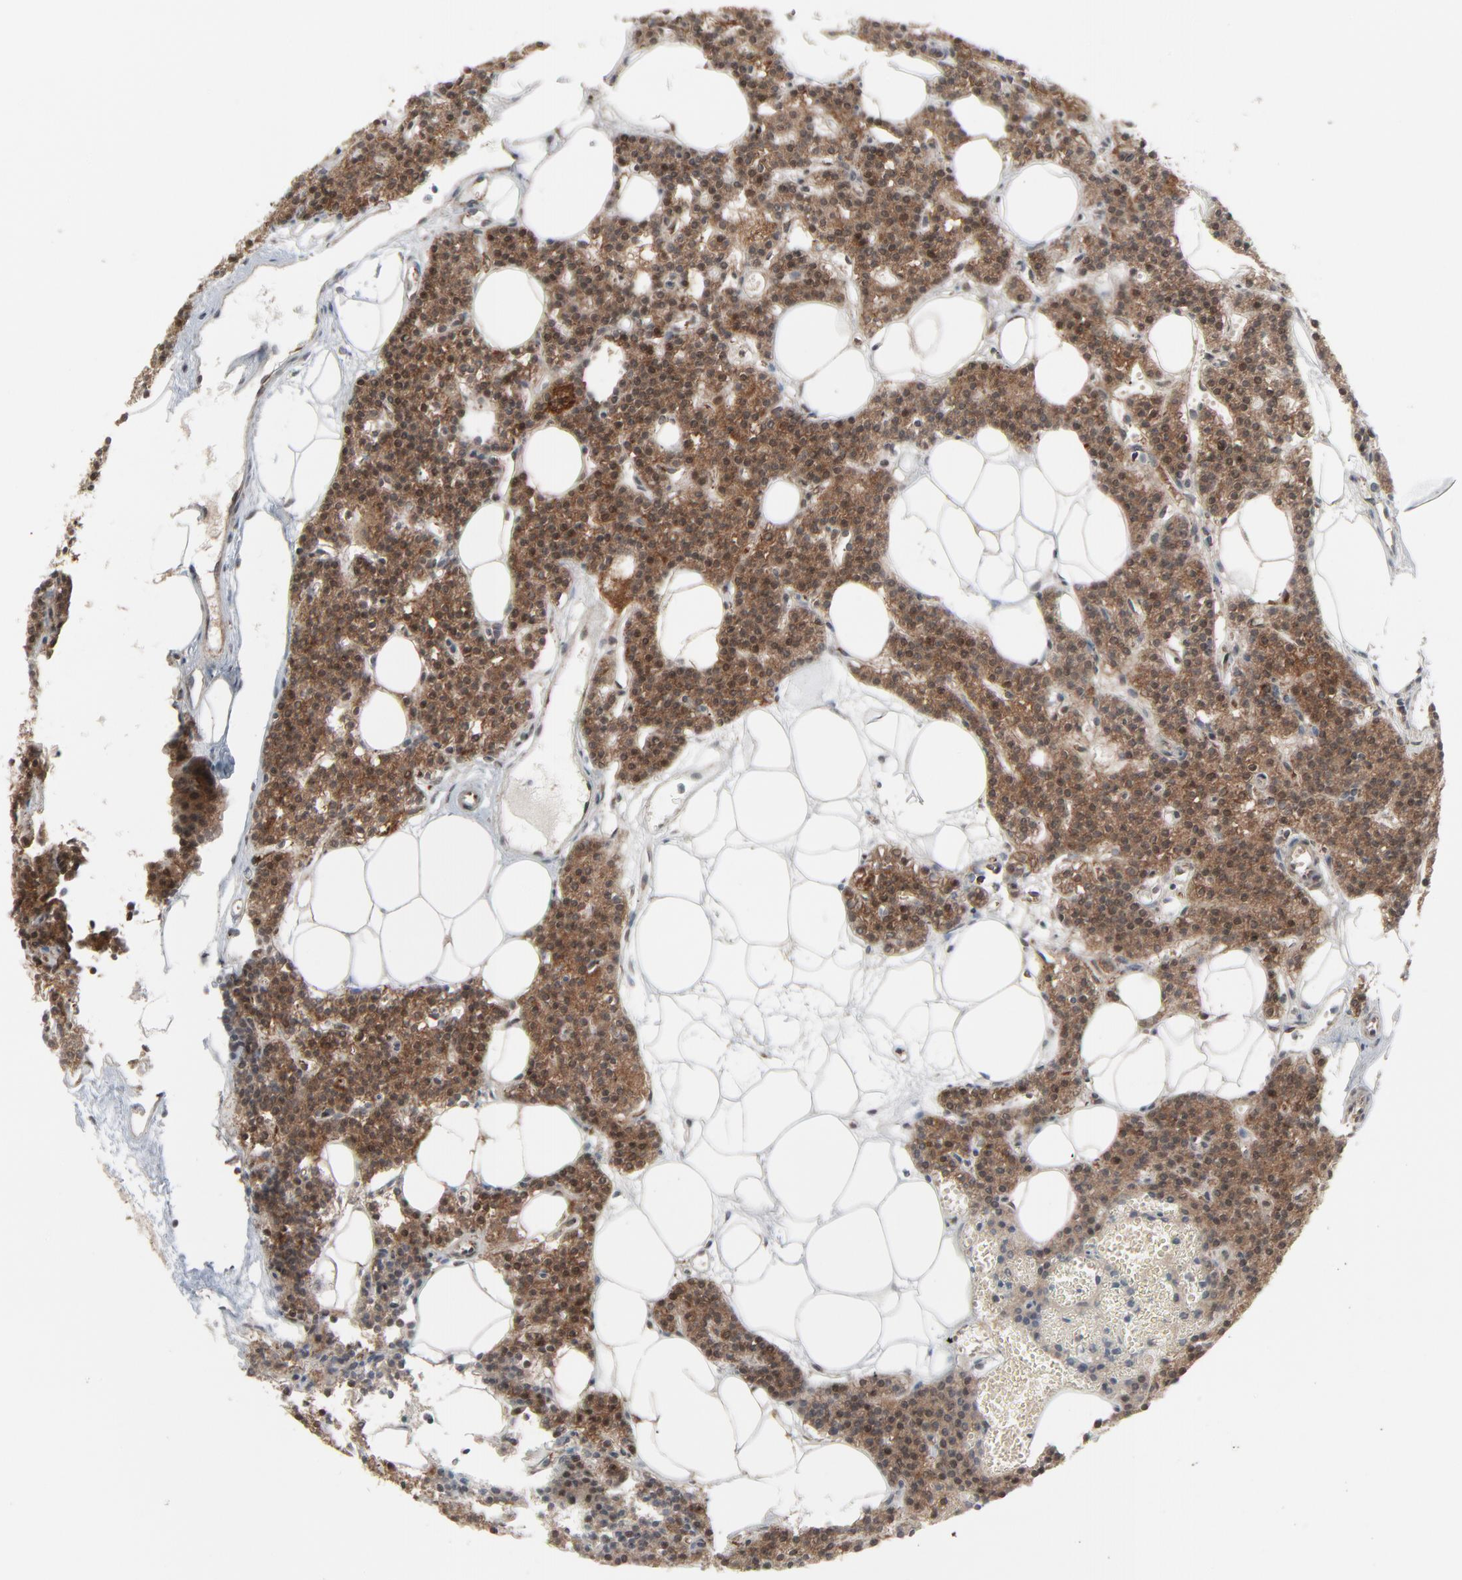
{"staining": {"intensity": "moderate", "quantity": ">75%", "location": "cytoplasmic/membranous"}, "tissue": "parathyroid gland", "cell_type": "Glandular cells", "image_type": "normal", "snomed": [{"axis": "morphology", "description": "Normal tissue, NOS"}, {"axis": "topography", "description": "Parathyroid gland"}], "caption": "The photomicrograph demonstrates staining of unremarkable parathyroid gland, revealing moderate cytoplasmic/membranous protein staining (brown color) within glandular cells. Immunohistochemistry stains the protein in brown and the nuclei are stained blue.", "gene": "OPTN", "patient": {"sex": "male", "age": 24}}